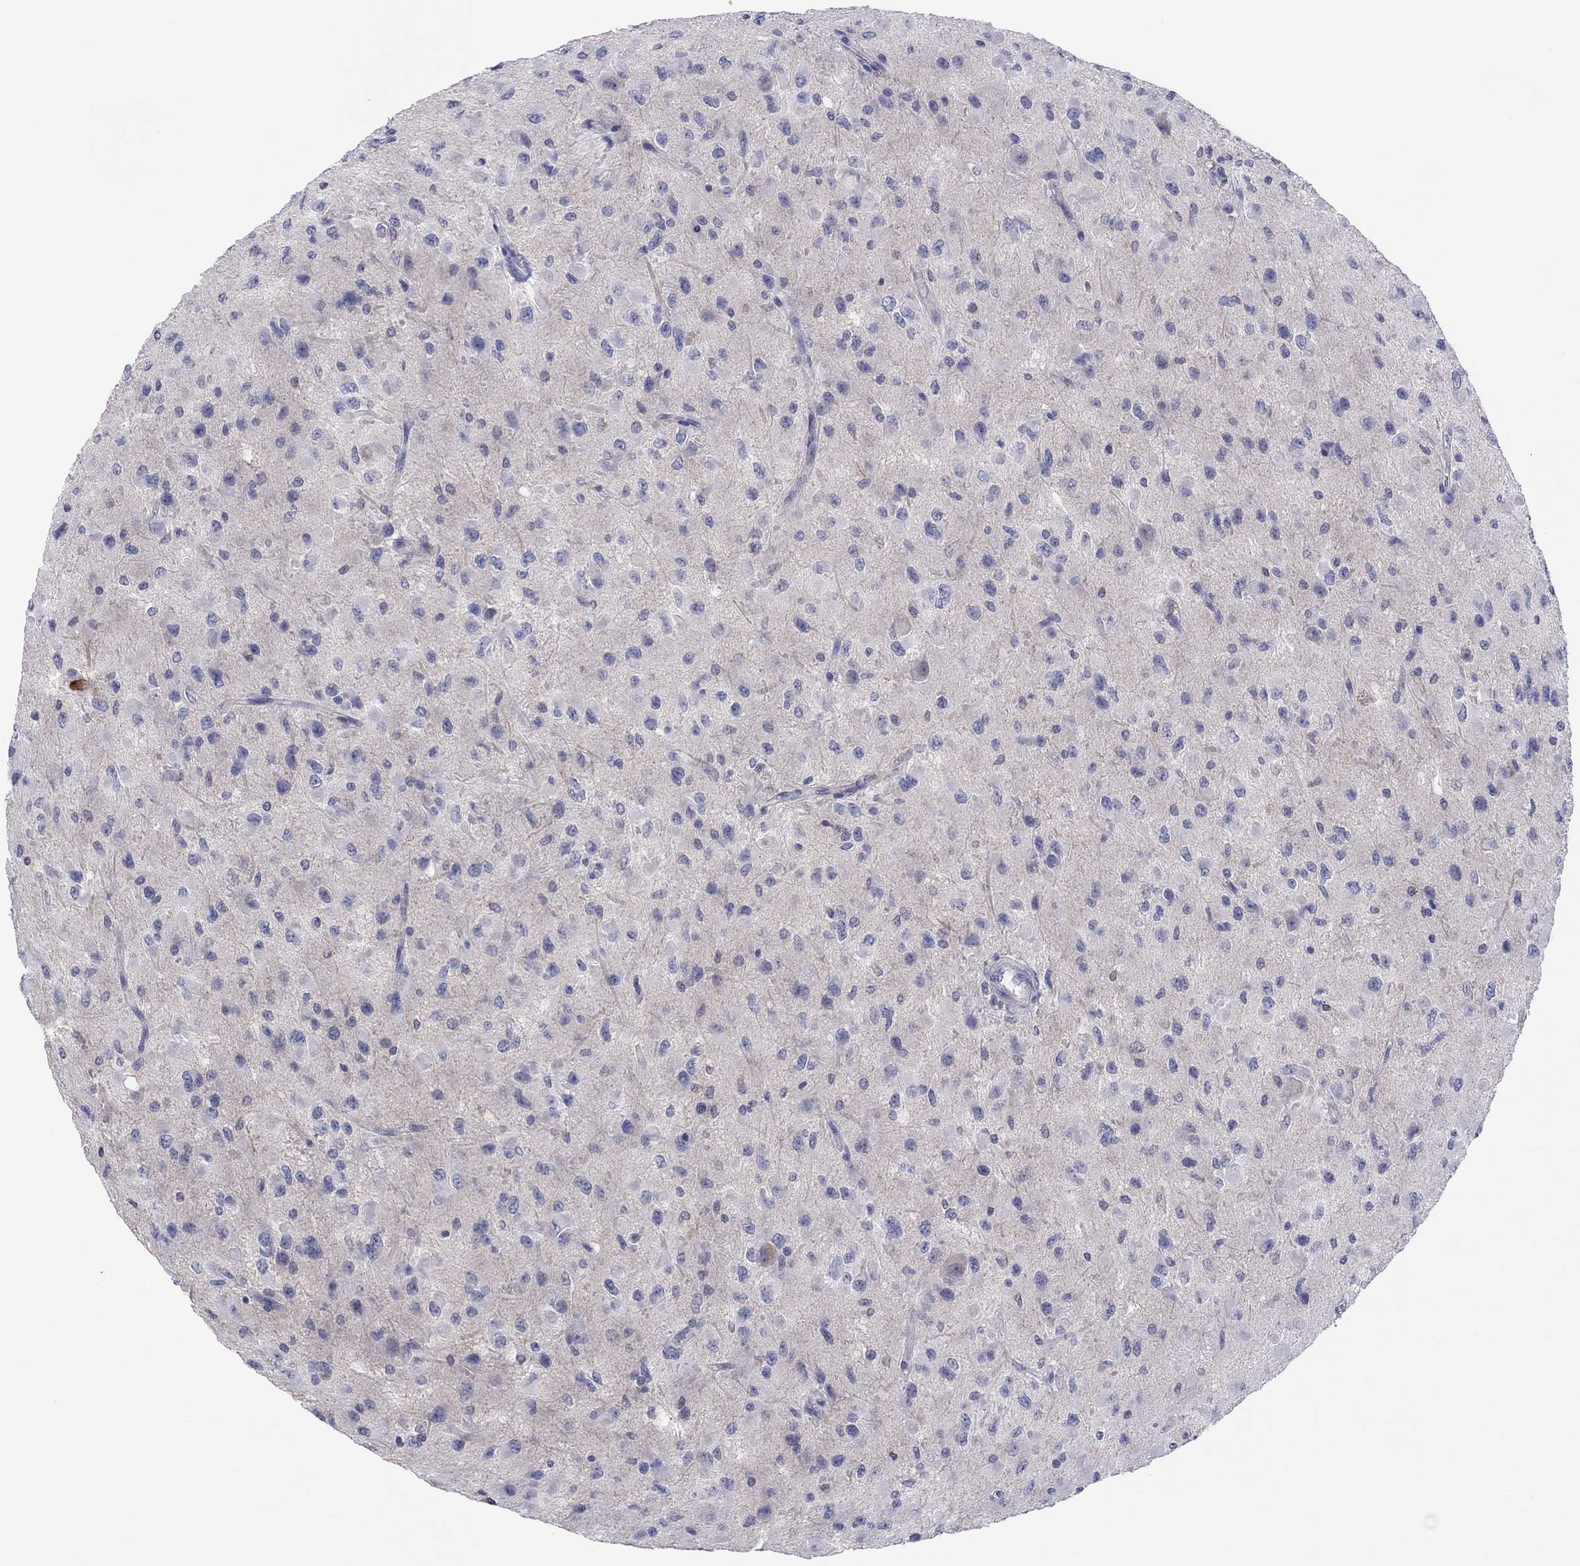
{"staining": {"intensity": "negative", "quantity": "none", "location": "none"}, "tissue": "glioma", "cell_type": "Tumor cells", "image_type": "cancer", "snomed": [{"axis": "morphology", "description": "Glioma, malignant, High grade"}, {"axis": "topography", "description": "Cerebral cortex"}], "caption": "Immunohistochemistry of human malignant high-grade glioma shows no expression in tumor cells.", "gene": "CYP2B6", "patient": {"sex": "male", "age": 35}}